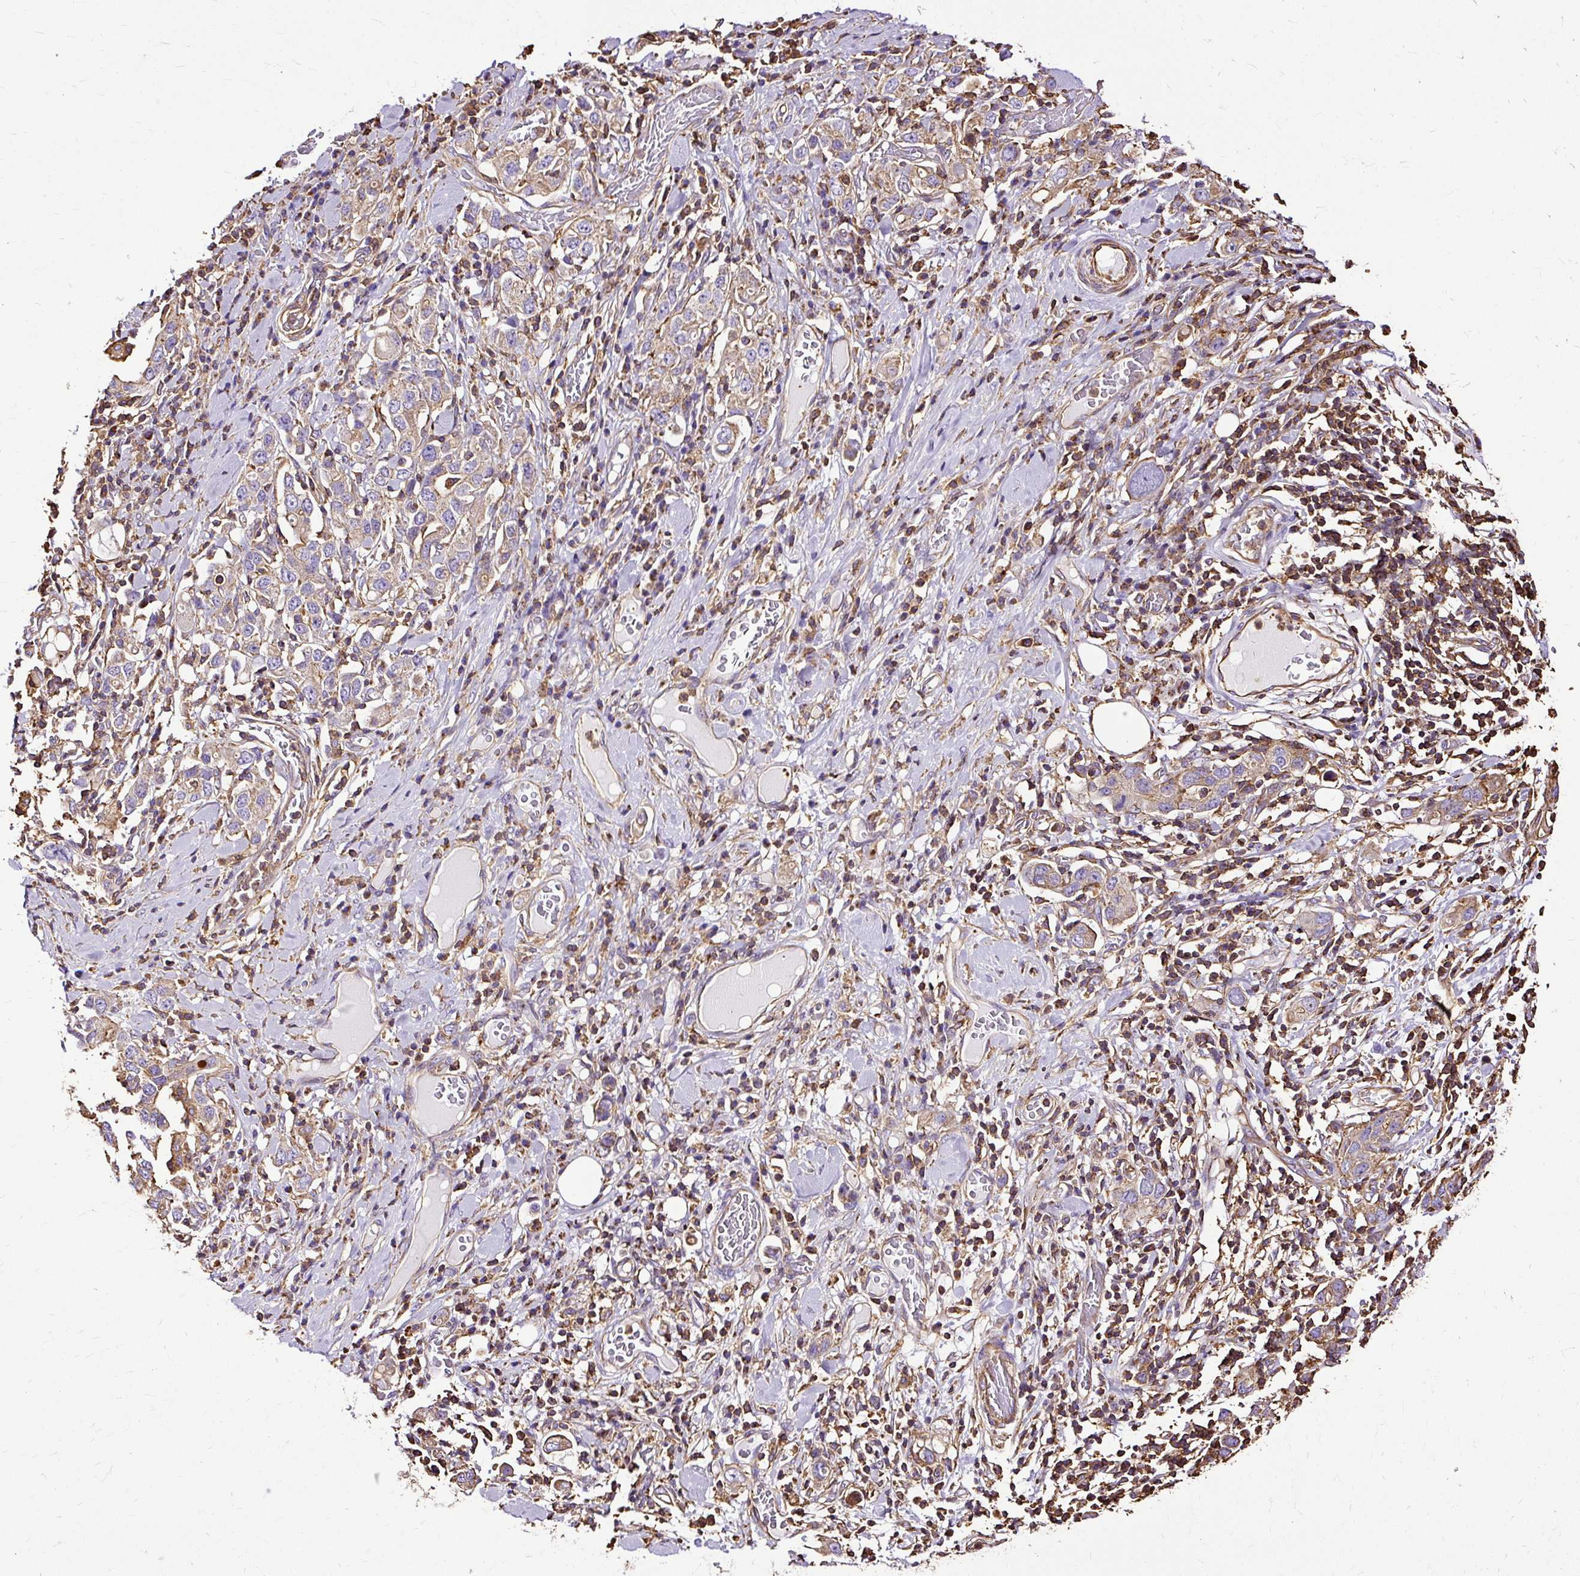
{"staining": {"intensity": "weak", "quantity": ">75%", "location": "cytoplasmic/membranous"}, "tissue": "stomach cancer", "cell_type": "Tumor cells", "image_type": "cancer", "snomed": [{"axis": "morphology", "description": "Adenocarcinoma, NOS"}, {"axis": "topography", "description": "Stomach, upper"}], "caption": "Weak cytoplasmic/membranous positivity is seen in approximately >75% of tumor cells in stomach adenocarcinoma. (IHC, brightfield microscopy, high magnification).", "gene": "KLHL11", "patient": {"sex": "male", "age": 62}}